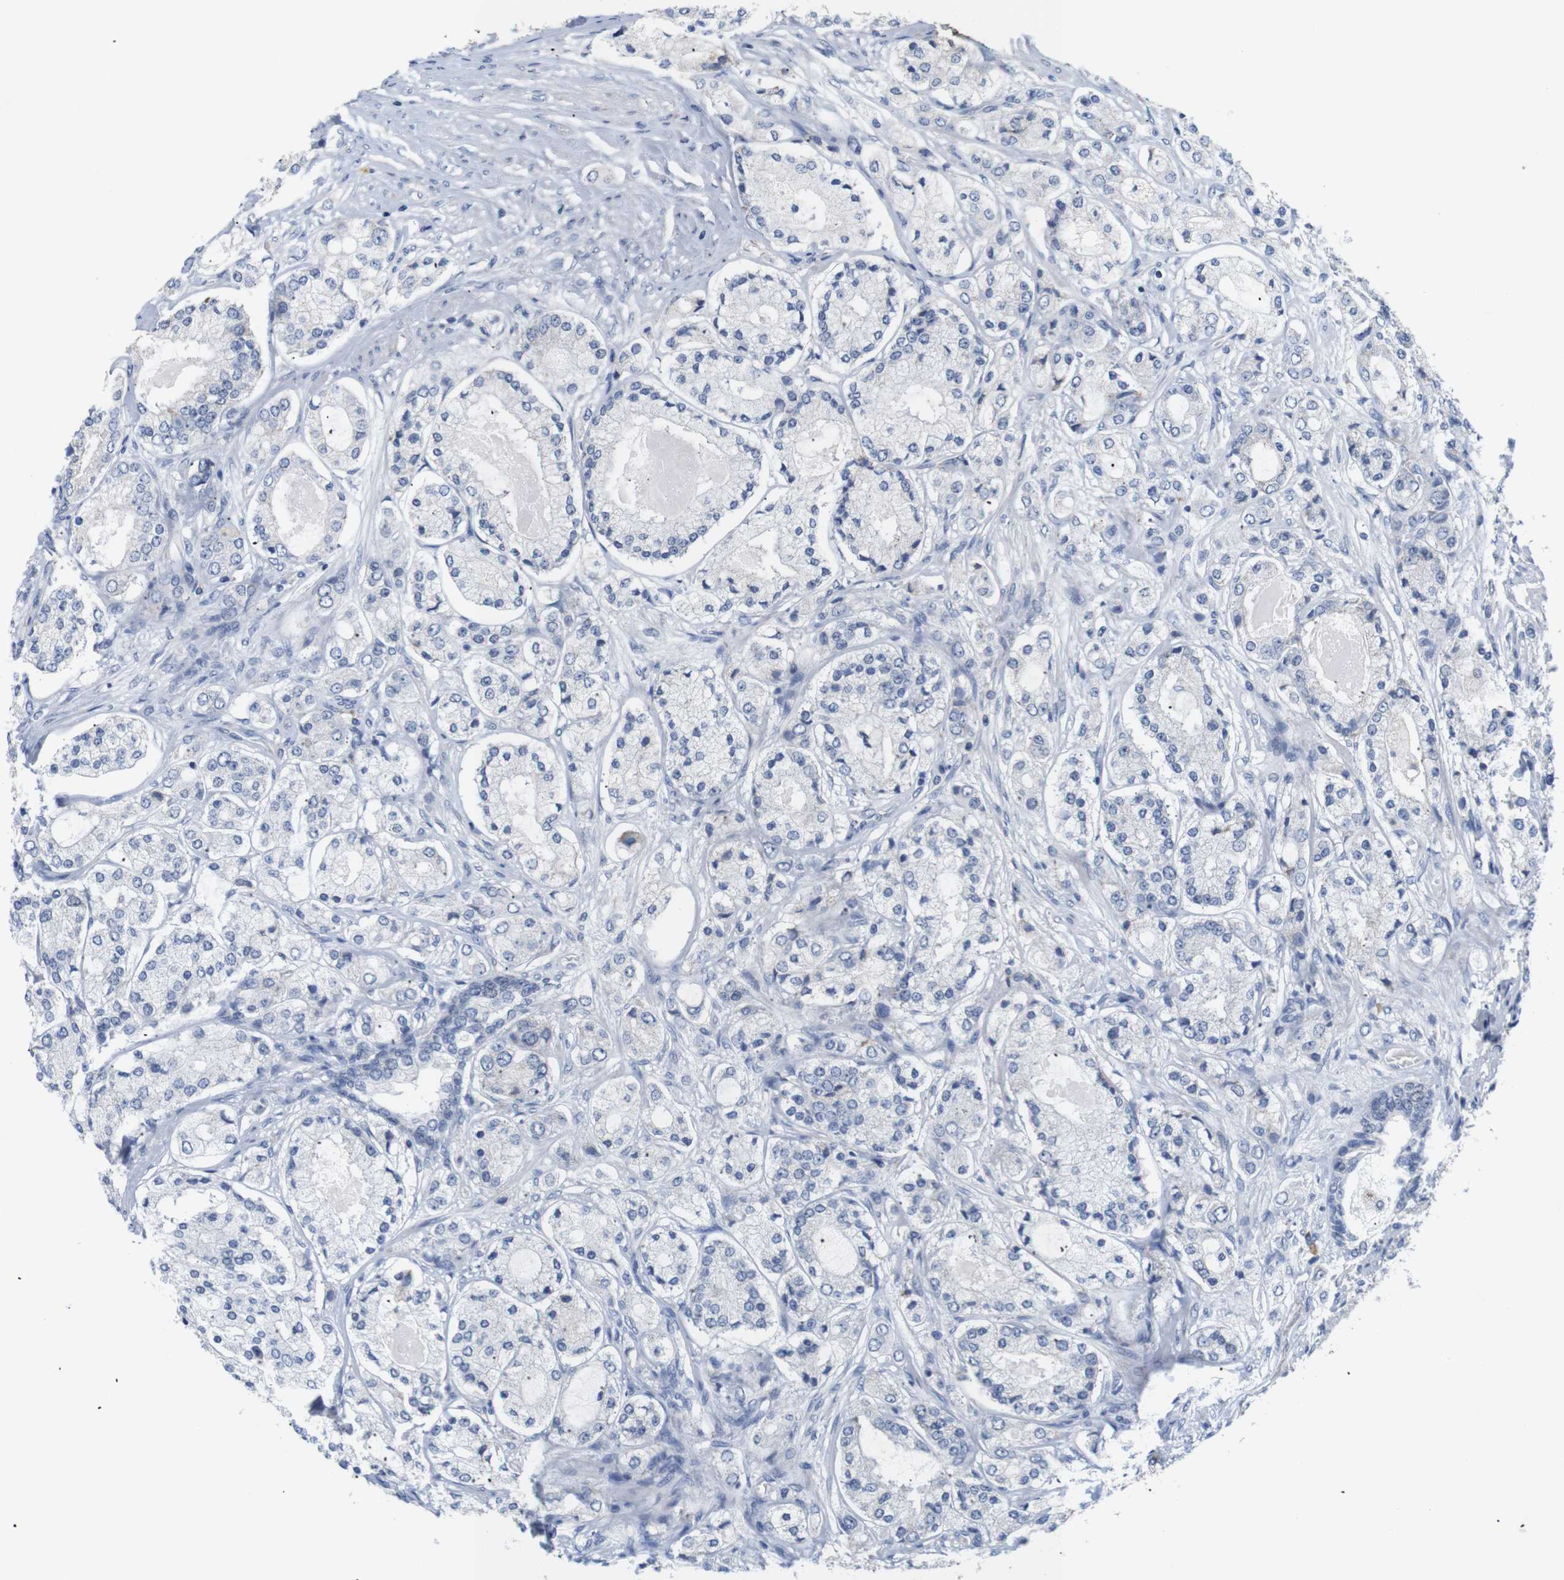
{"staining": {"intensity": "negative", "quantity": "none", "location": "none"}, "tissue": "prostate cancer", "cell_type": "Tumor cells", "image_type": "cancer", "snomed": [{"axis": "morphology", "description": "Adenocarcinoma, High grade"}, {"axis": "topography", "description": "Prostate"}], "caption": "The immunohistochemistry photomicrograph has no significant expression in tumor cells of prostate cancer tissue.", "gene": "TRIM5", "patient": {"sex": "male", "age": 65}}